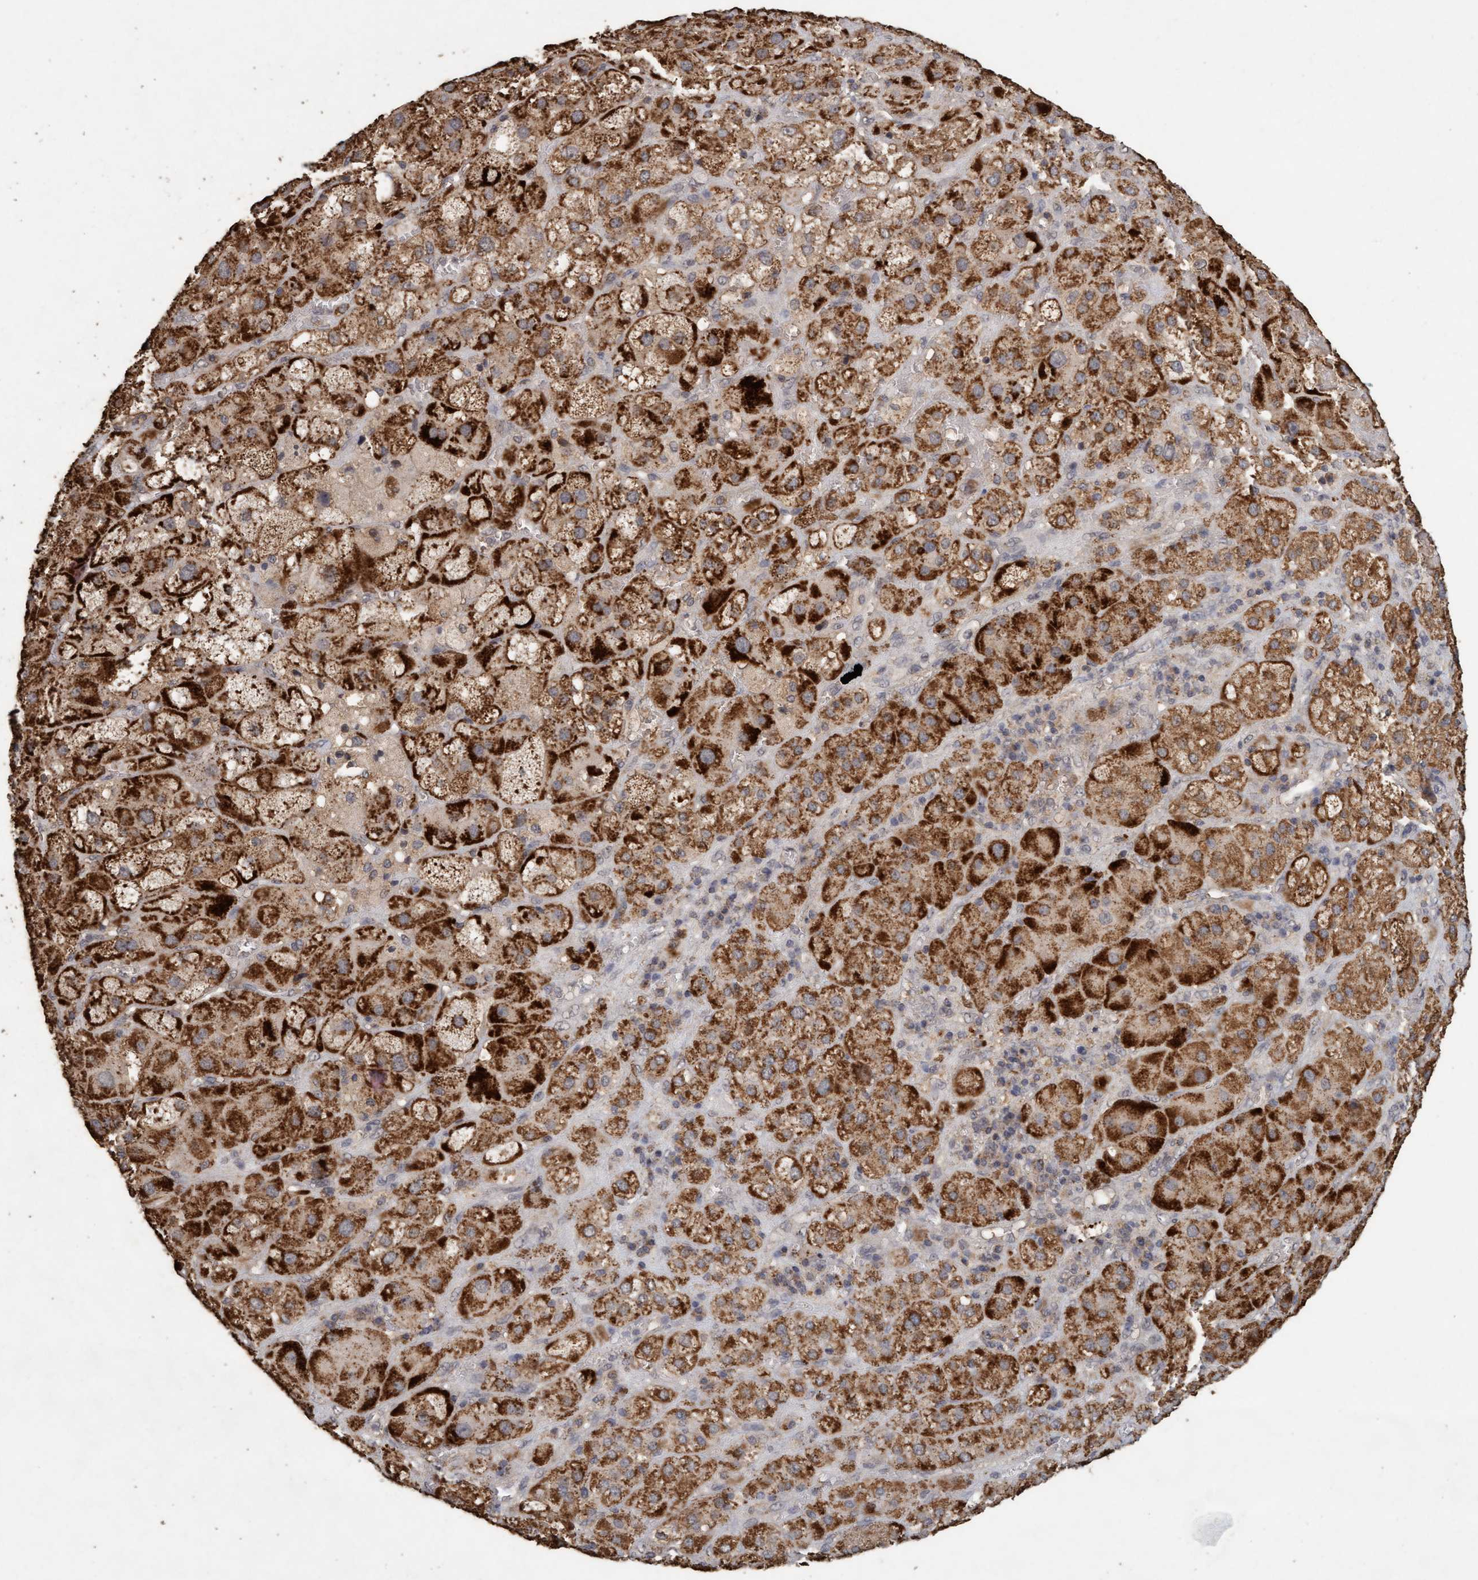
{"staining": {"intensity": "strong", "quantity": ">75%", "location": "cytoplasmic/membranous"}, "tissue": "adrenal gland", "cell_type": "Glandular cells", "image_type": "normal", "snomed": [{"axis": "morphology", "description": "Normal tissue, NOS"}, {"axis": "topography", "description": "Adrenal gland"}], "caption": "Protein expression analysis of benign adrenal gland displays strong cytoplasmic/membranous positivity in about >75% of glandular cells. (Stains: DAB in brown, nuclei in blue, Microscopy: brightfield microscopy at high magnification).", "gene": "VSIG8", "patient": {"sex": "female", "age": 47}}